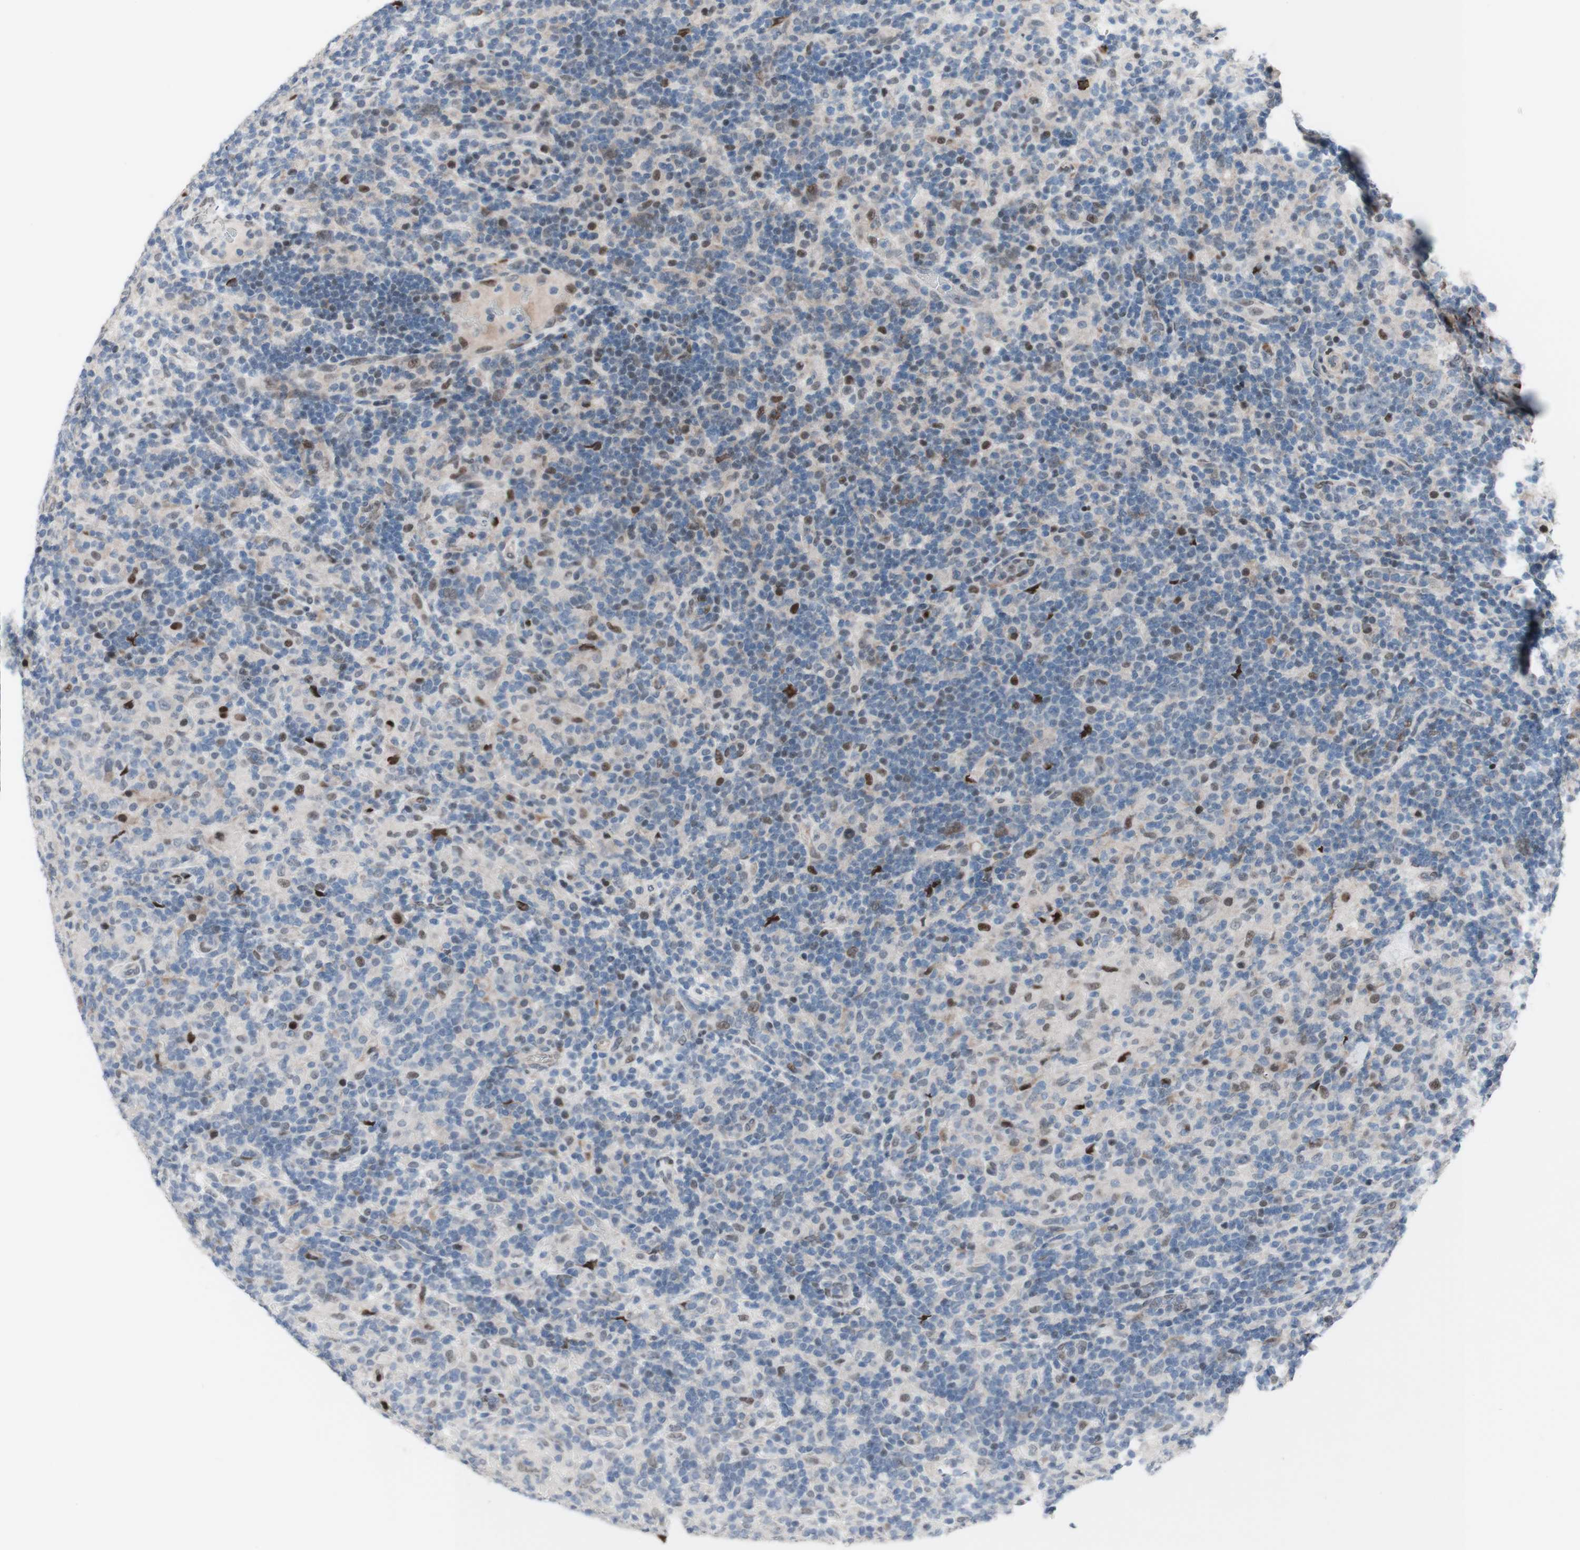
{"staining": {"intensity": "weak", "quantity": "<25%", "location": "nuclear"}, "tissue": "lymphoma", "cell_type": "Tumor cells", "image_type": "cancer", "snomed": [{"axis": "morphology", "description": "Hodgkin's disease, NOS"}, {"axis": "topography", "description": "Lymph node"}], "caption": "Lymphoma was stained to show a protein in brown. There is no significant expression in tumor cells. The staining was performed using DAB (3,3'-diaminobenzidine) to visualize the protein expression in brown, while the nuclei were stained in blue with hematoxylin (Magnification: 20x).", "gene": "PHTF2", "patient": {"sex": "male", "age": 70}}